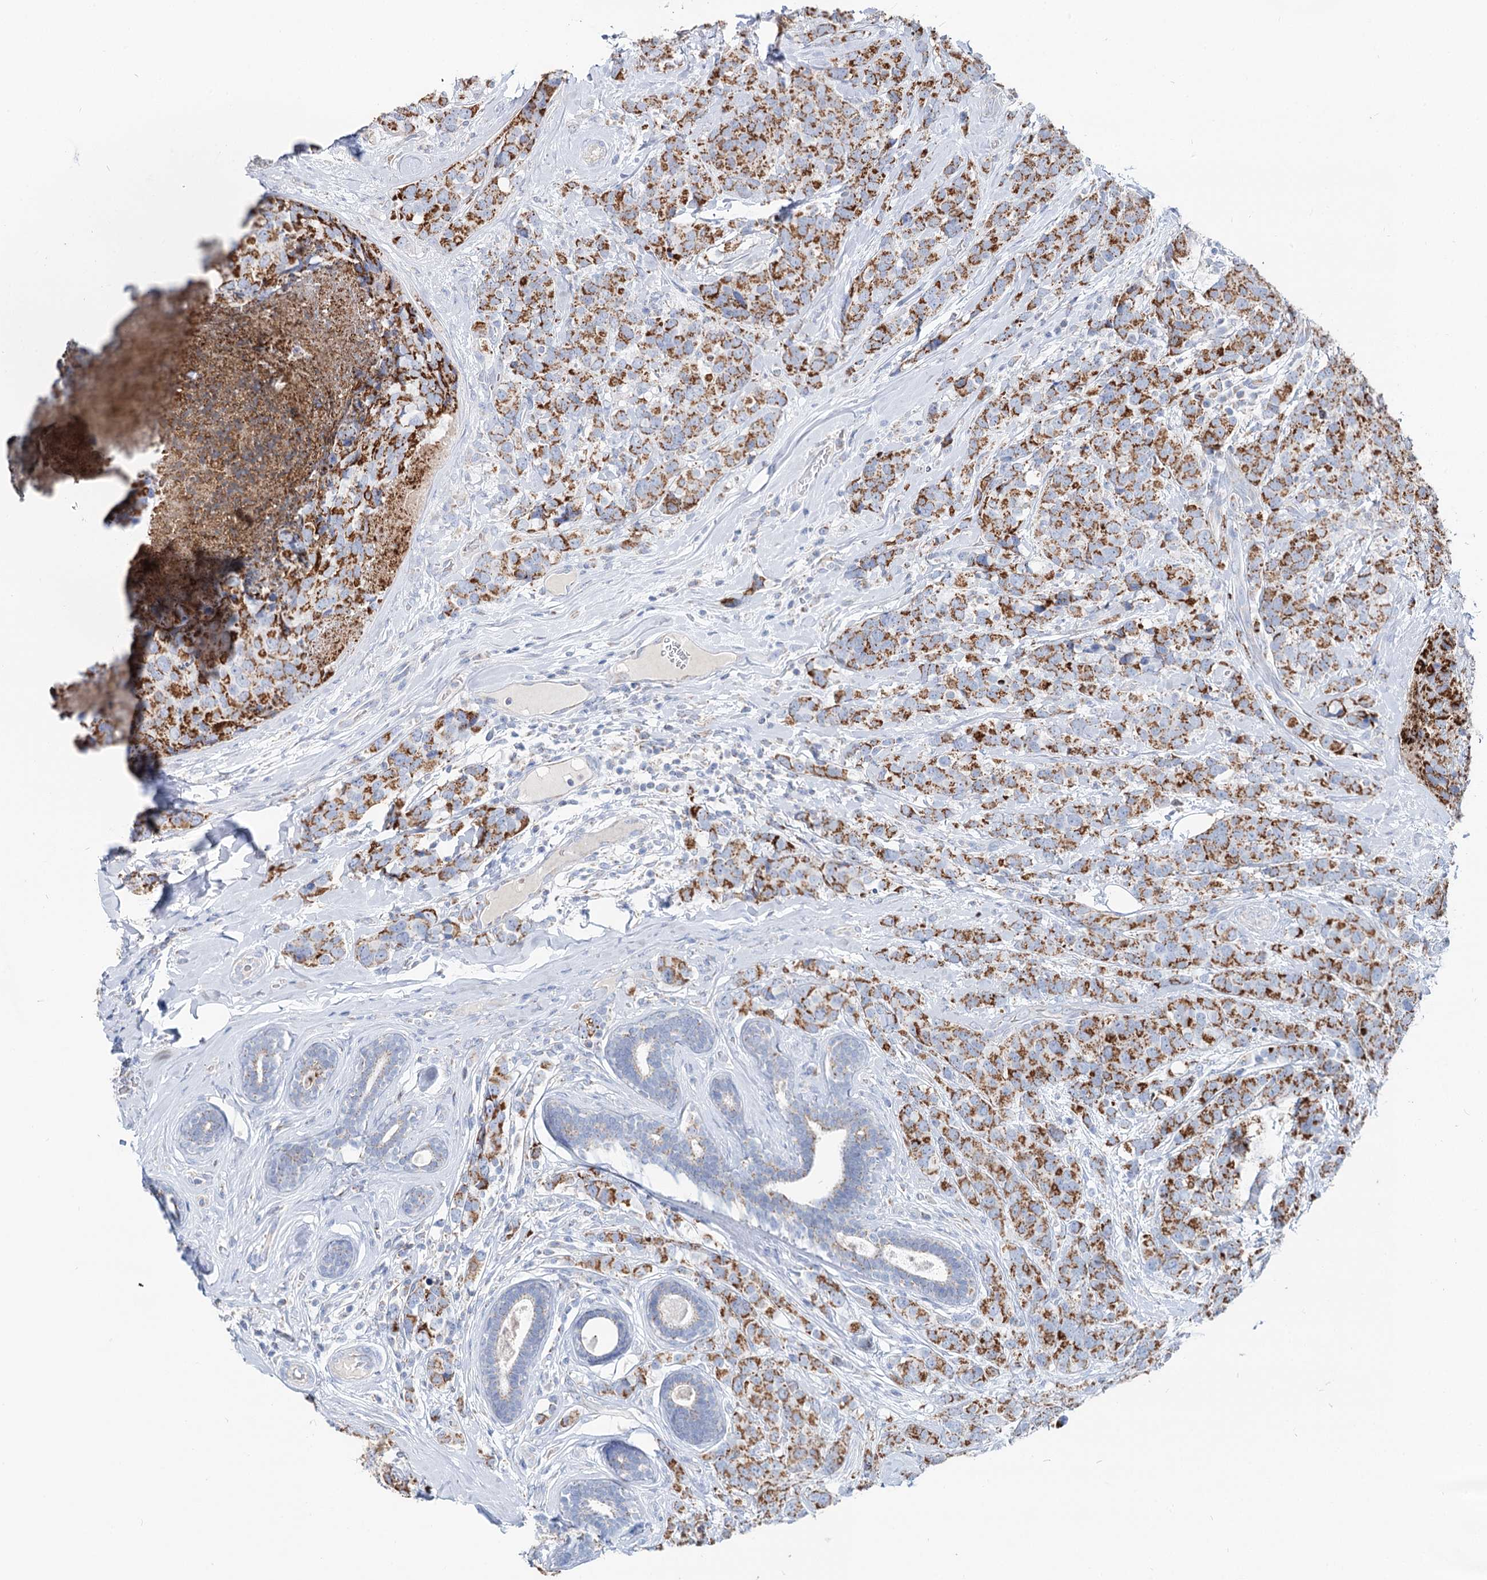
{"staining": {"intensity": "moderate", "quantity": ">75%", "location": "cytoplasmic/membranous"}, "tissue": "breast cancer", "cell_type": "Tumor cells", "image_type": "cancer", "snomed": [{"axis": "morphology", "description": "Lobular carcinoma"}, {"axis": "topography", "description": "Breast"}], "caption": "Human lobular carcinoma (breast) stained with a brown dye demonstrates moderate cytoplasmic/membranous positive staining in approximately >75% of tumor cells.", "gene": "MCCC2", "patient": {"sex": "female", "age": 59}}